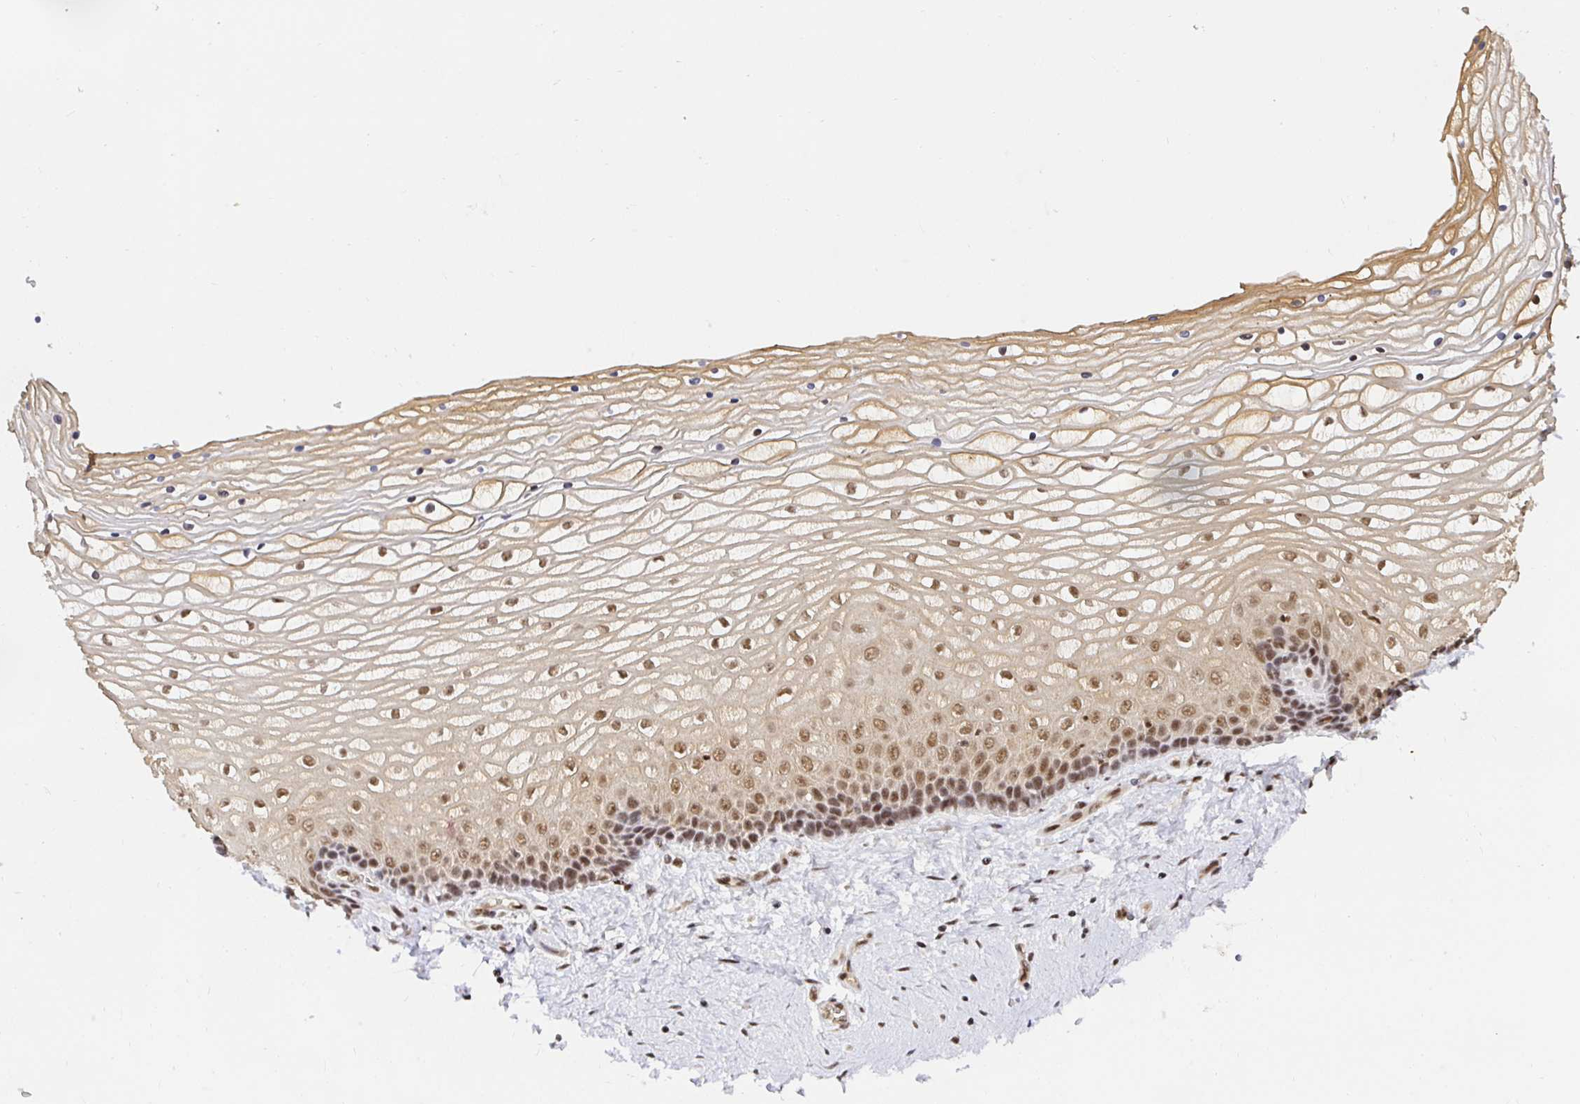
{"staining": {"intensity": "moderate", "quantity": ">75%", "location": "nuclear"}, "tissue": "vagina", "cell_type": "Squamous epithelial cells", "image_type": "normal", "snomed": [{"axis": "morphology", "description": "Normal tissue, NOS"}, {"axis": "topography", "description": "Vagina"}], "caption": "Squamous epithelial cells show medium levels of moderate nuclear positivity in approximately >75% of cells in normal vagina.", "gene": "USF1", "patient": {"sex": "female", "age": 45}}